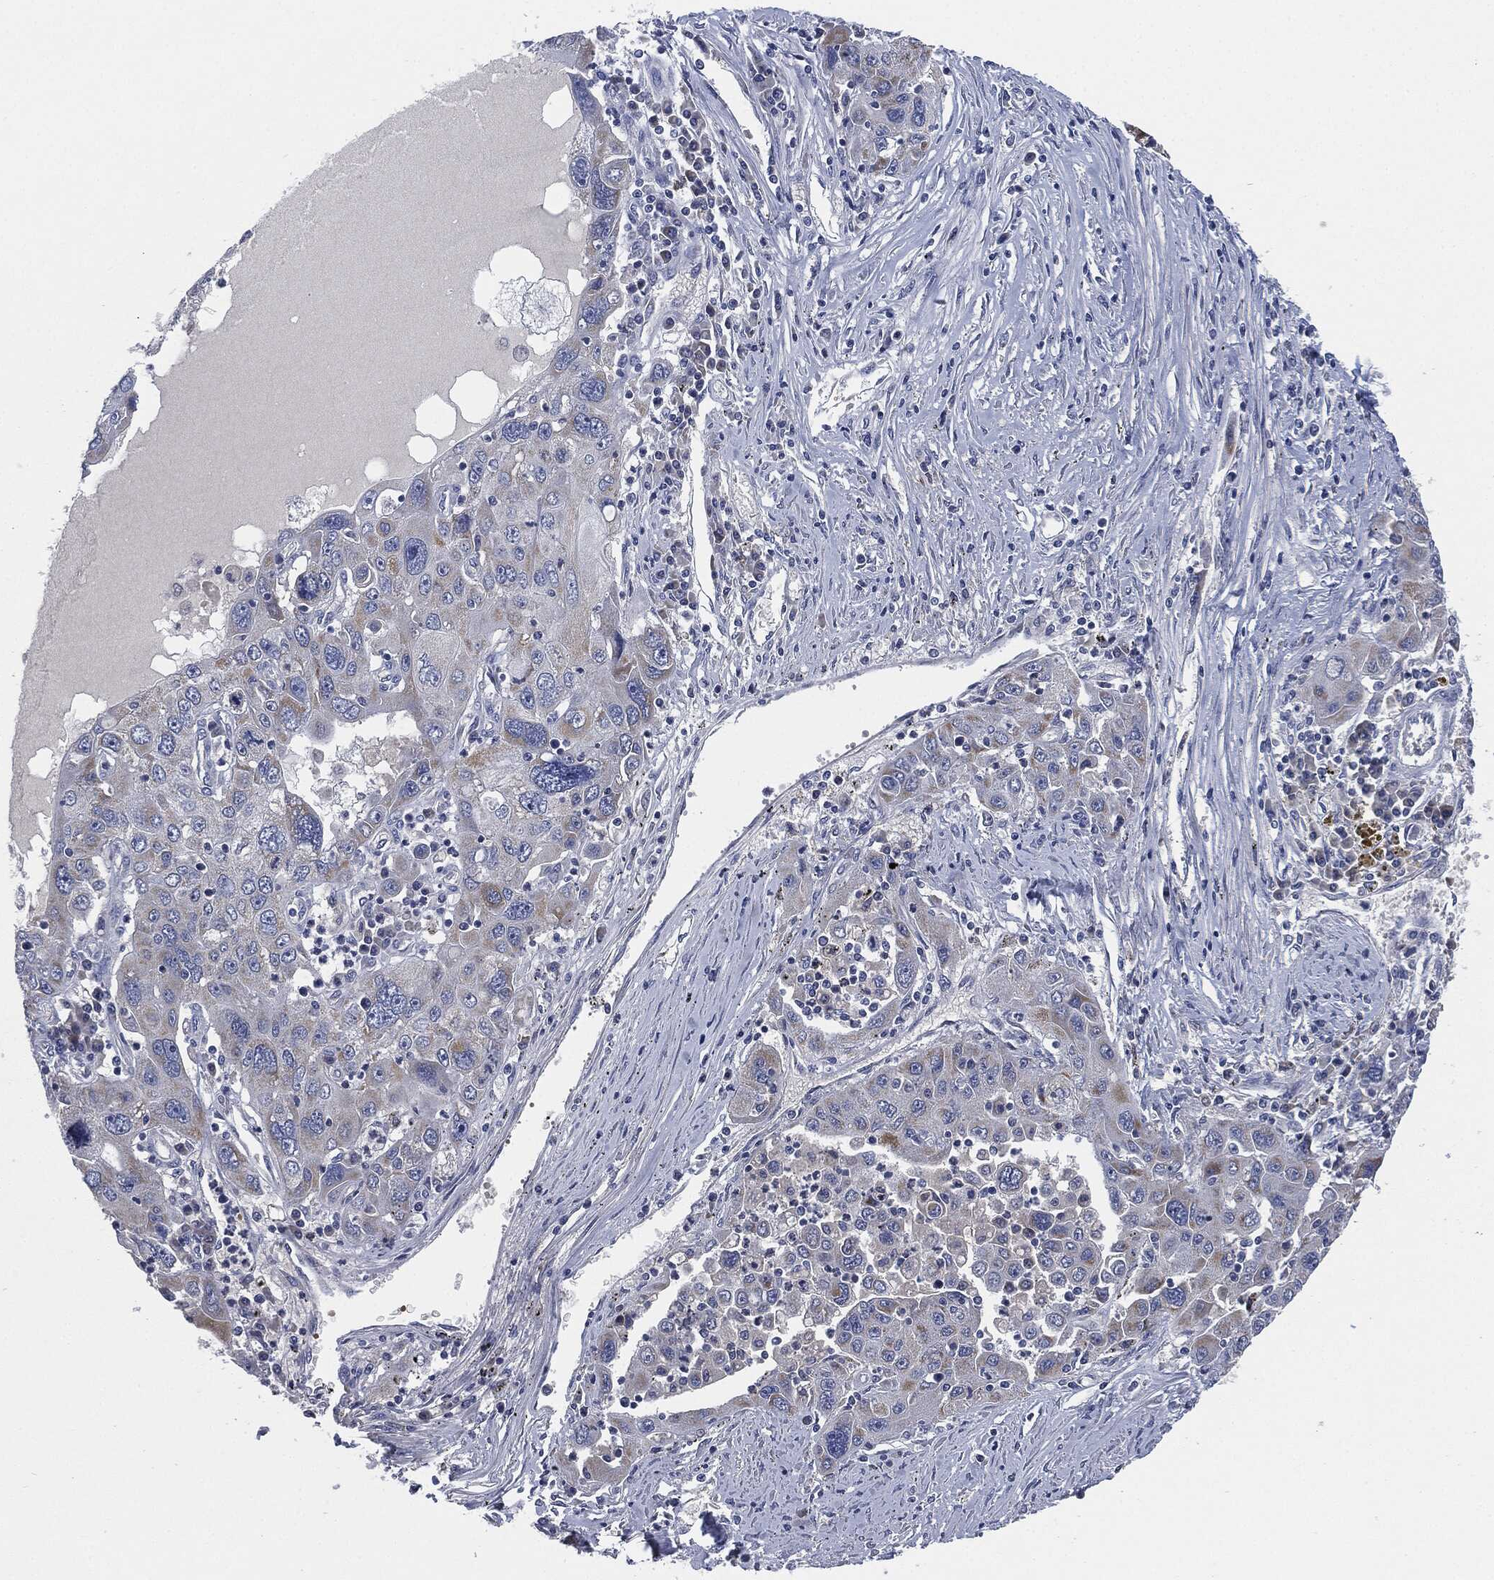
{"staining": {"intensity": "weak", "quantity": "<25%", "location": "cytoplasmic/membranous"}, "tissue": "stomach cancer", "cell_type": "Tumor cells", "image_type": "cancer", "snomed": [{"axis": "morphology", "description": "Adenocarcinoma, NOS"}, {"axis": "topography", "description": "Stomach"}], "caption": "Immunohistochemistry micrograph of human stomach cancer stained for a protein (brown), which reveals no expression in tumor cells.", "gene": "SIGLEC9", "patient": {"sex": "male", "age": 56}}